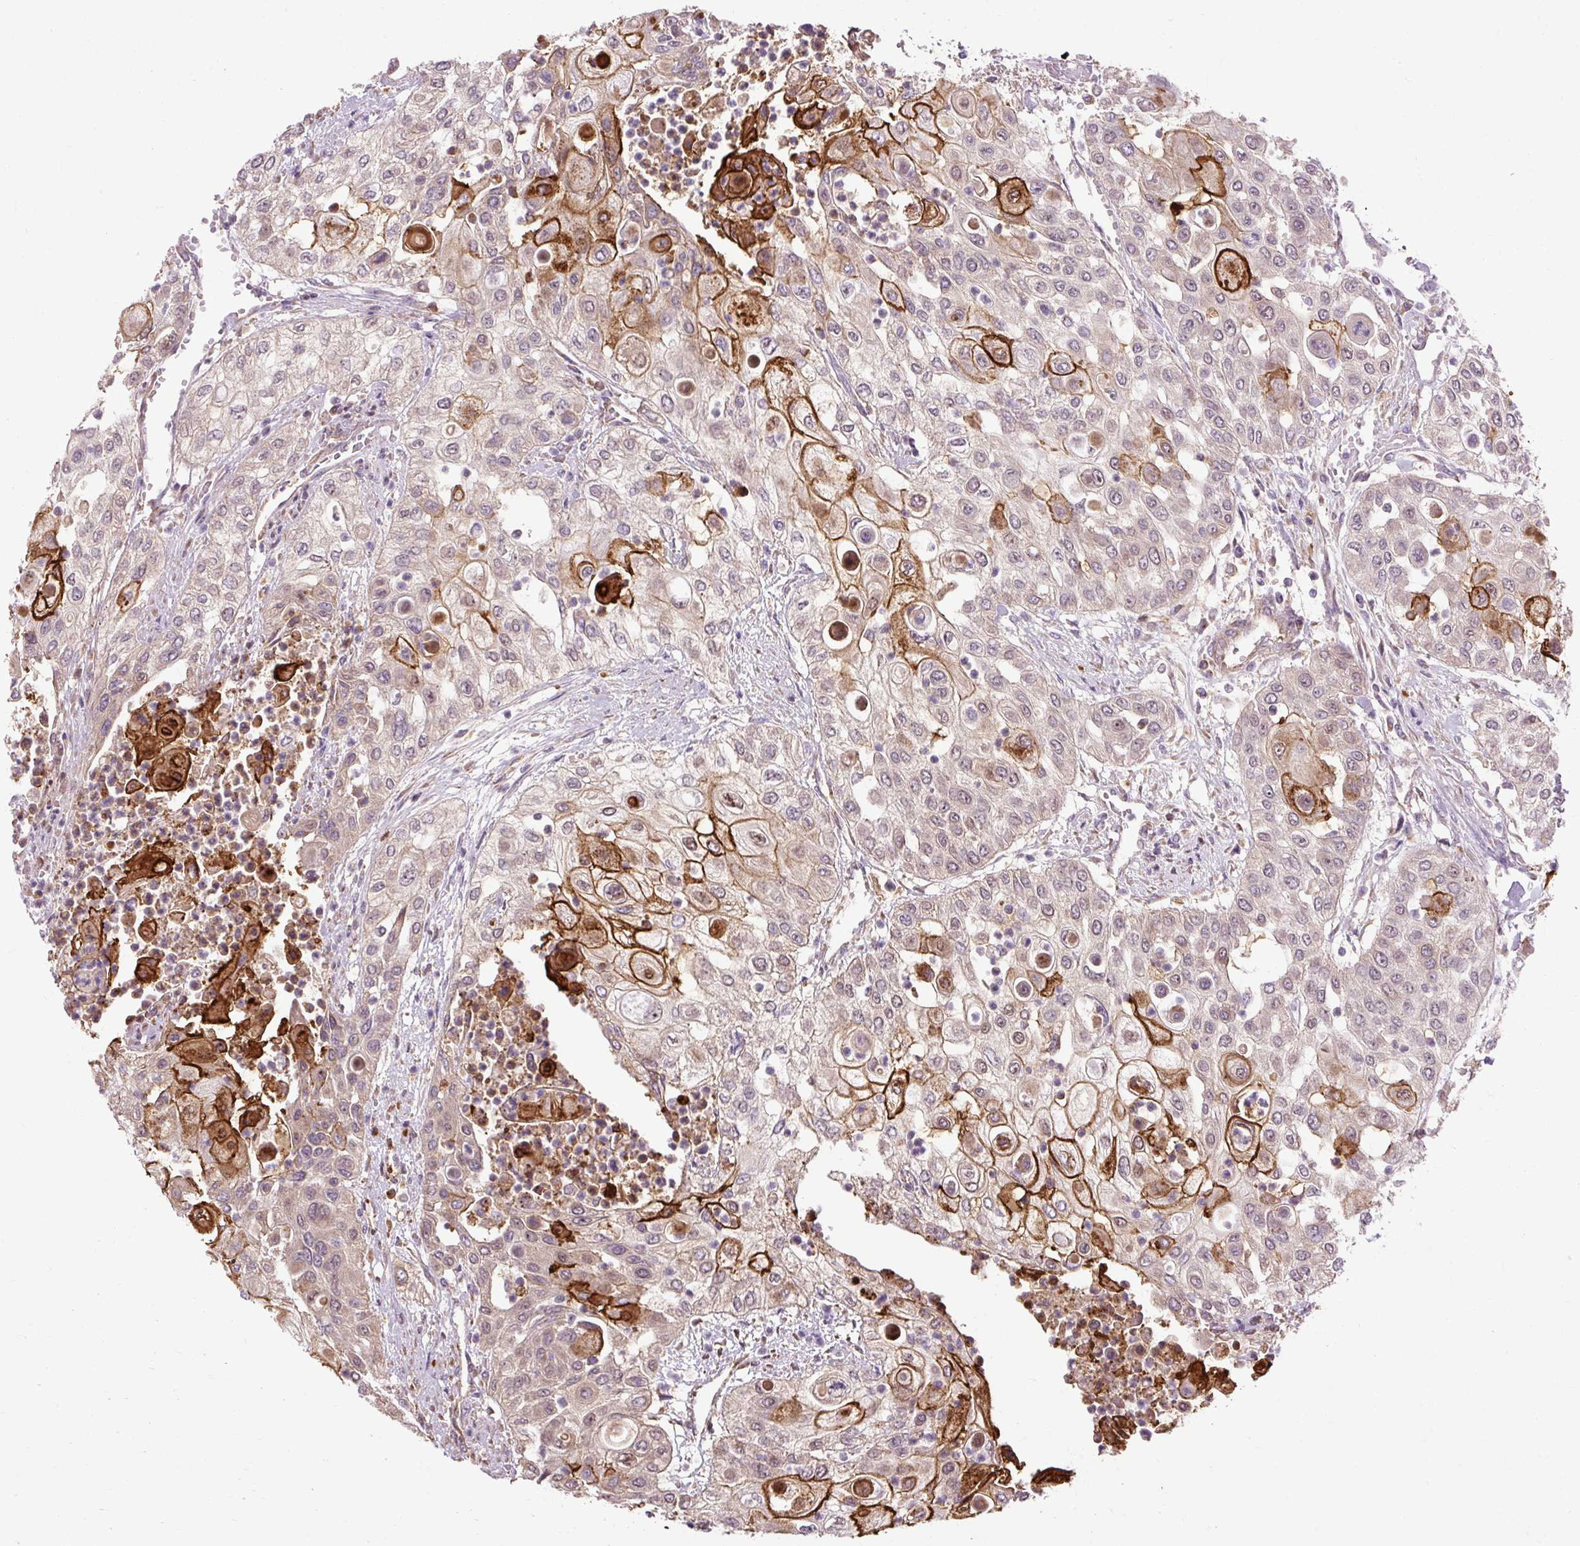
{"staining": {"intensity": "strong", "quantity": "<25%", "location": "cytoplasmic/membranous"}, "tissue": "urothelial cancer", "cell_type": "Tumor cells", "image_type": "cancer", "snomed": [{"axis": "morphology", "description": "Urothelial carcinoma, High grade"}, {"axis": "topography", "description": "Urinary bladder"}], "caption": "This micrograph reveals urothelial carcinoma (high-grade) stained with immunohistochemistry (IHC) to label a protein in brown. The cytoplasmic/membranous of tumor cells show strong positivity for the protein. Nuclei are counter-stained blue.", "gene": "FLRT1", "patient": {"sex": "female", "age": 79}}